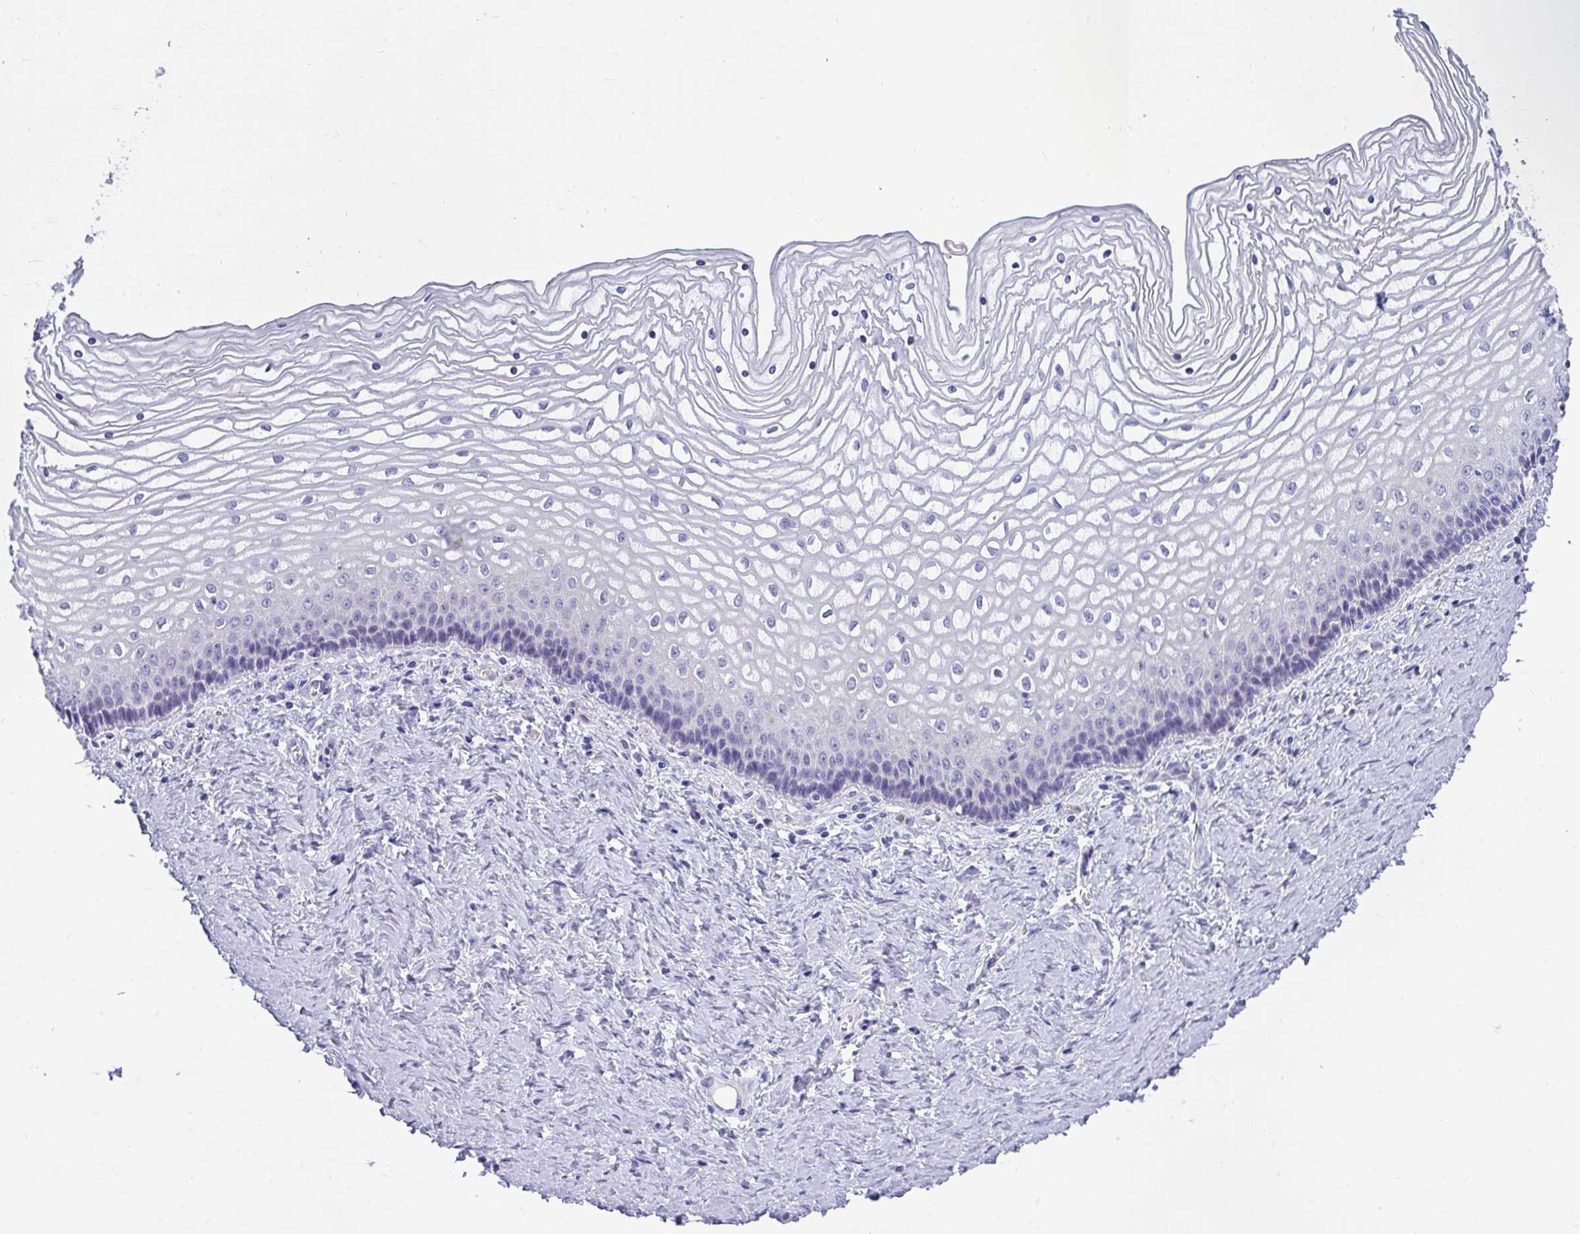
{"staining": {"intensity": "negative", "quantity": "none", "location": "none"}, "tissue": "vagina", "cell_type": "Squamous epithelial cells", "image_type": "normal", "snomed": [{"axis": "morphology", "description": "Normal tissue, NOS"}, {"axis": "topography", "description": "Vagina"}], "caption": "Immunohistochemistry image of normal vagina: human vagina stained with DAB (3,3'-diaminobenzidine) demonstrates no significant protein positivity in squamous epithelial cells. (Immunohistochemistry (ihc), brightfield microscopy, high magnification).", "gene": "TSBP1", "patient": {"sex": "female", "age": 45}}